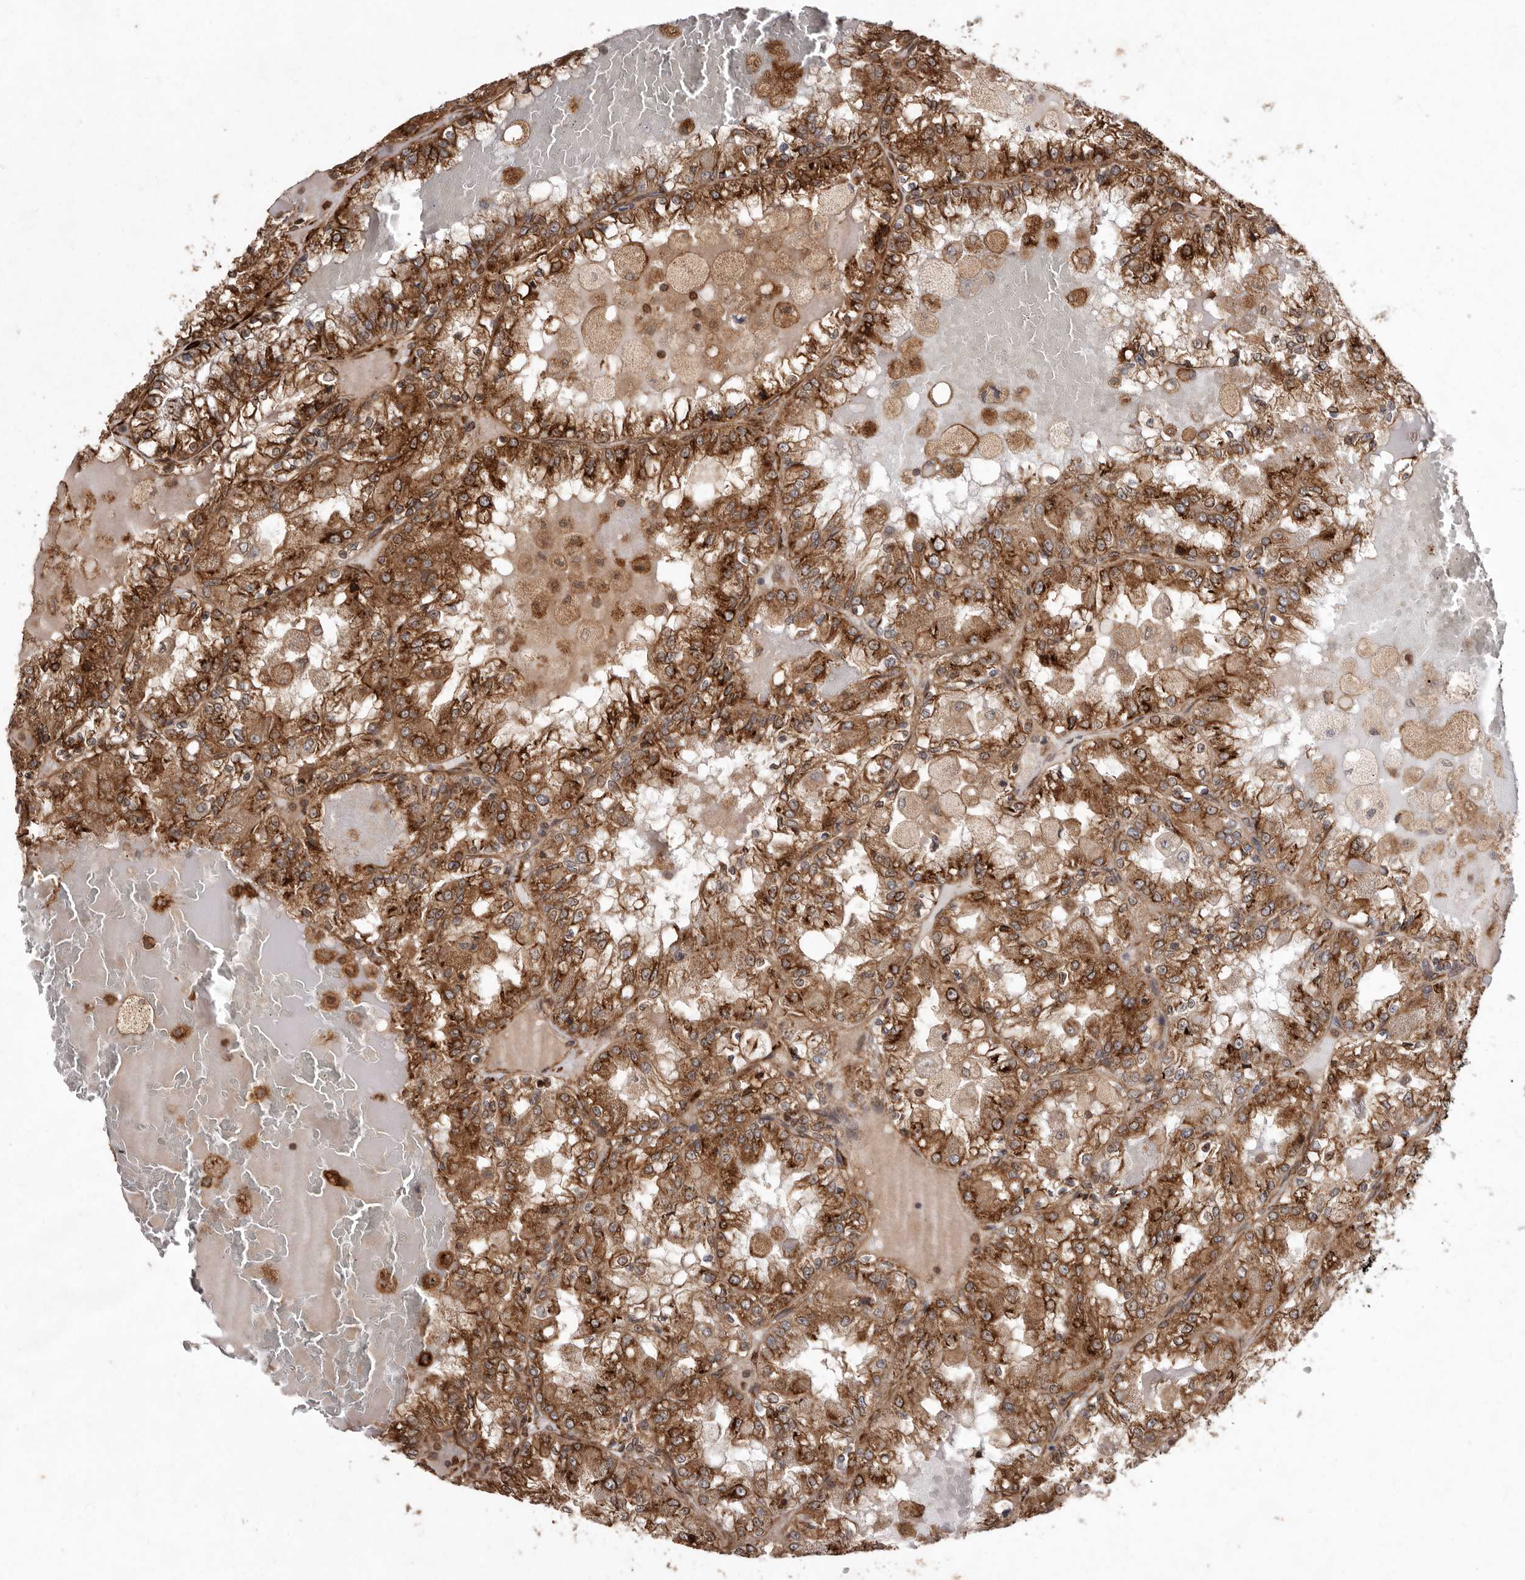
{"staining": {"intensity": "moderate", "quantity": ">75%", "location": "cytoplasmic/membranous"}, "tissue": "renal cancer", "cell_type": "Tumor cells", "image_type": "cancer", "snomed": [{"axis": "morphology", "description": "Adenocarcinoma, NOS"}, {"axis": "topography", "description": "Kidney"}], "caption": "Immunohistochemical staining of human adenocarcinoma (renal) exhibits moderate cytoplasmic/membranous protein expression in about >75% of tumor cells.", "gene": "FLAD1", "patient": {"sex": "female", "age": 56}}